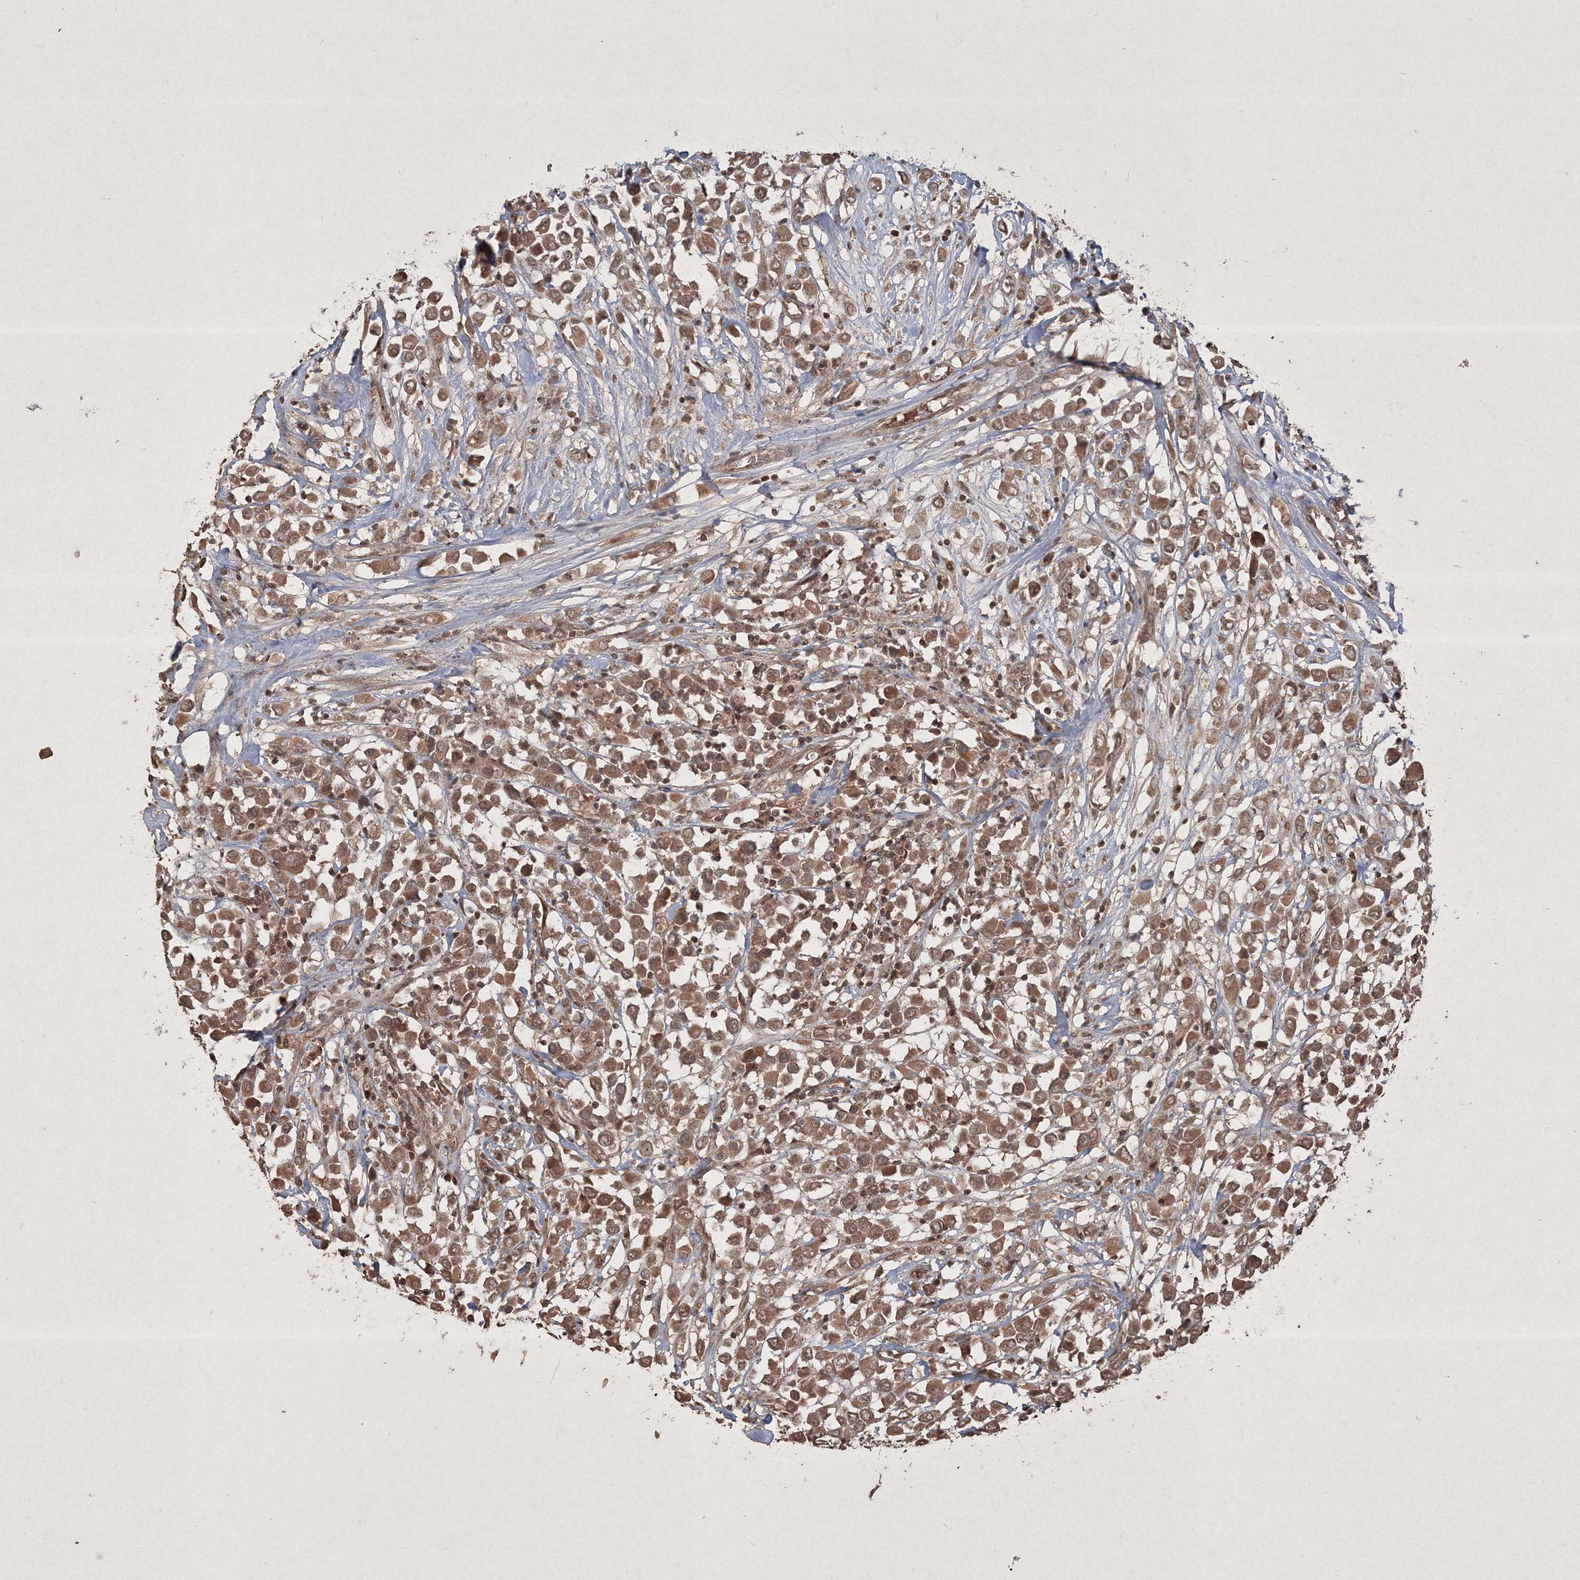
{"staining": {"intensity": "moderate", "quantity": ">75%", "location": "cytoplasmic/membranous,nuclear"}, "tissue": "breast cancer", "cell_type": "Tumor cells", "image_type": "cancer", "snomed": [{"axis": "morphology", "description": "Duct carcinoma"}, {"axis": "topography", "description": "Breast"}], "caption": "Immunohistochemical staining of breast cancer (intraductal carcinoma) demonstrates medium levels of moderate cytoplasmic/membranous and nuclear protein staining in approximately >75% of tumor cells.", "gene": "PELI3", "patient": {"sex": "female", "age": 61}}